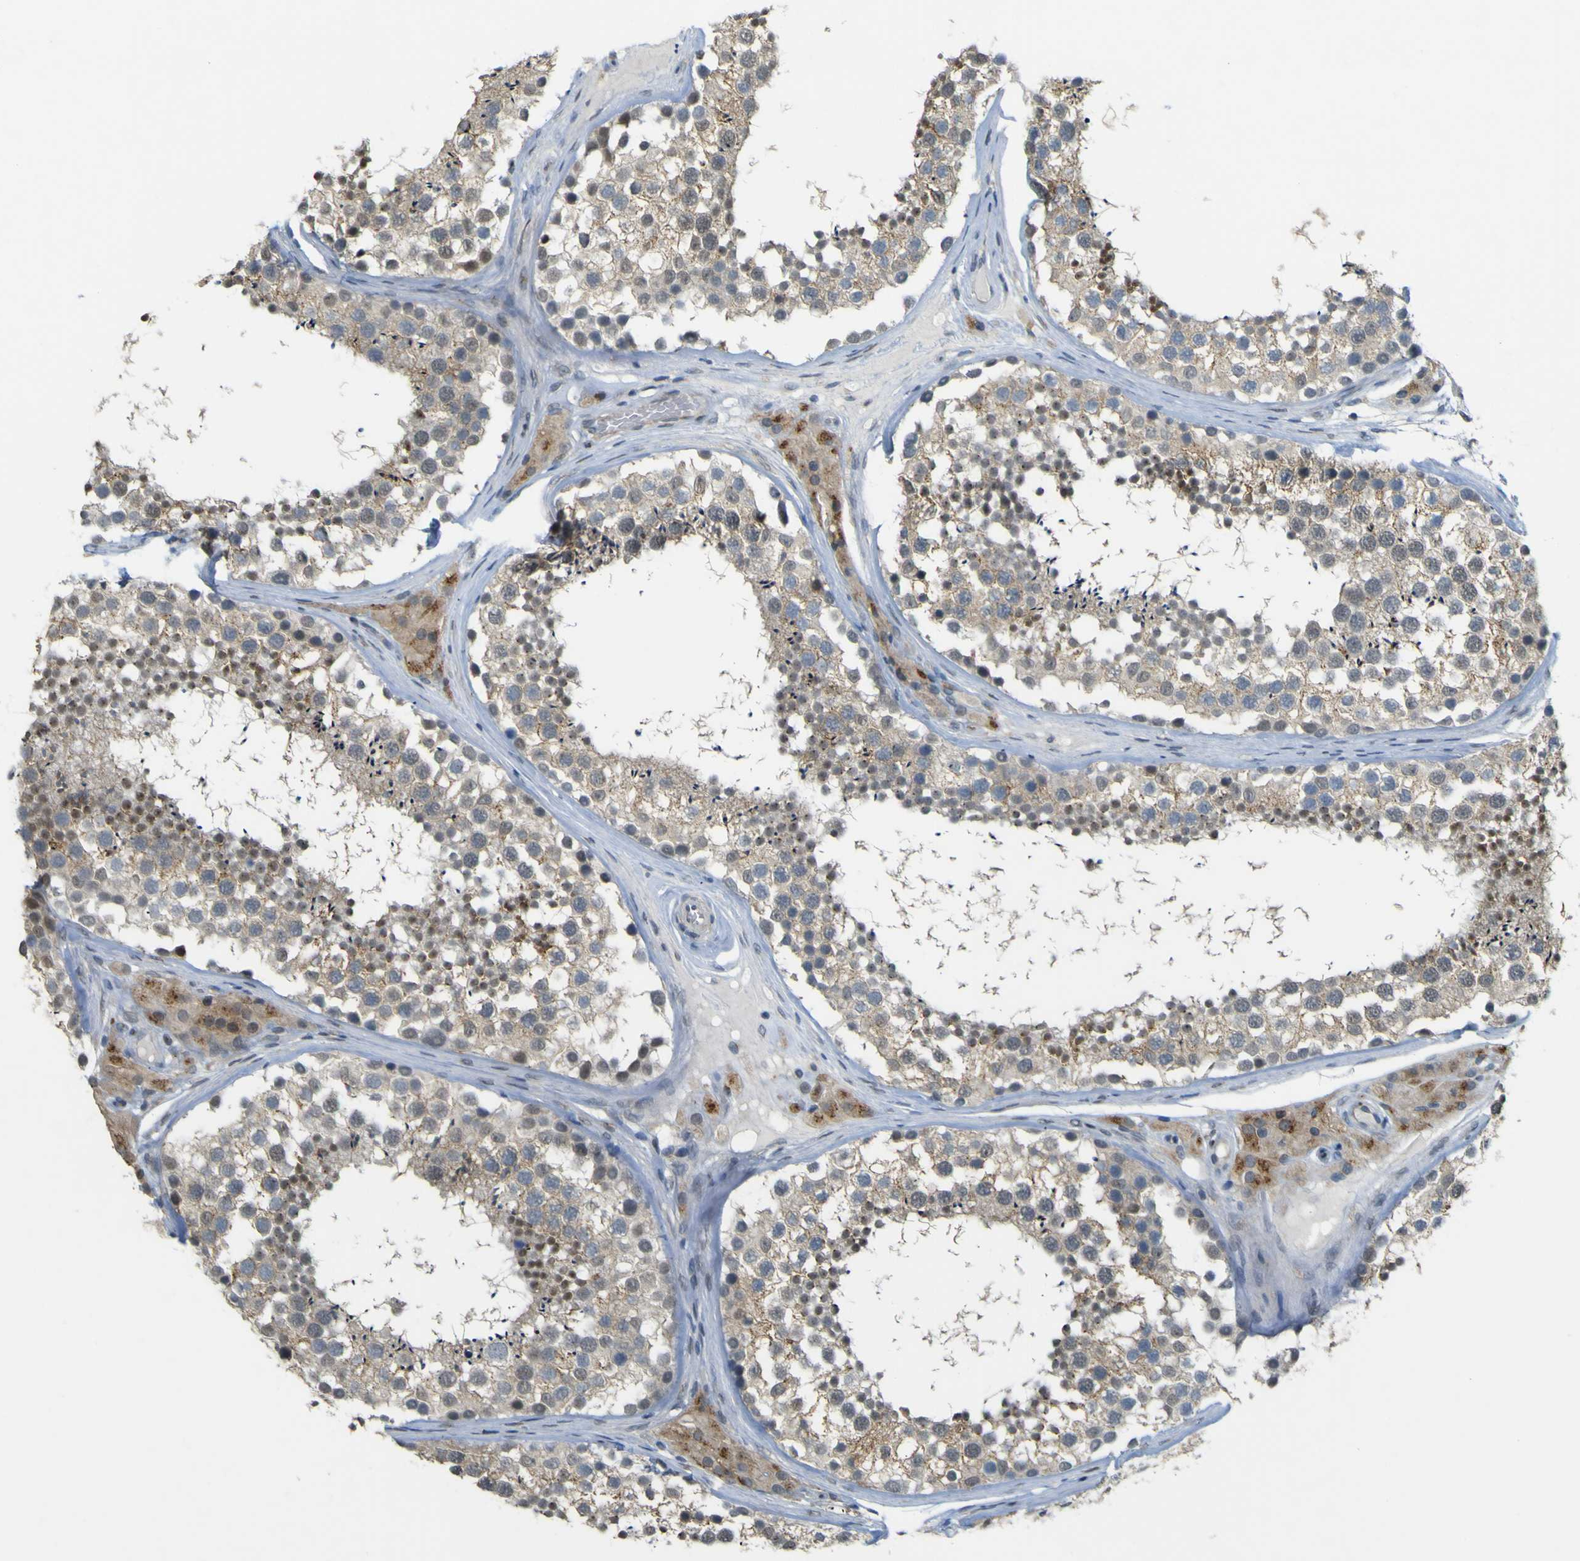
{"staining": {"intensity": "weak", "quantity": ">75%", "location": "cytoplasmic/membranous"}, "tissue": "testis", "cell_type": "Cells in seminiferous ducts", "image_type": "normal", "snomed": [{"axis": "morphology", "description": "Normal tissue, NOS"}, {"axis": "topography", "description": "Testis"}], "caption": "Brown immunohistochemical staining in unremarkable human testis exhibits weak cytoplasmic/membranous staining in about >75% of cells in seminiferous ducts.", "gene": "IGF2R", "patient": {"sex": "male", "age": 46}}